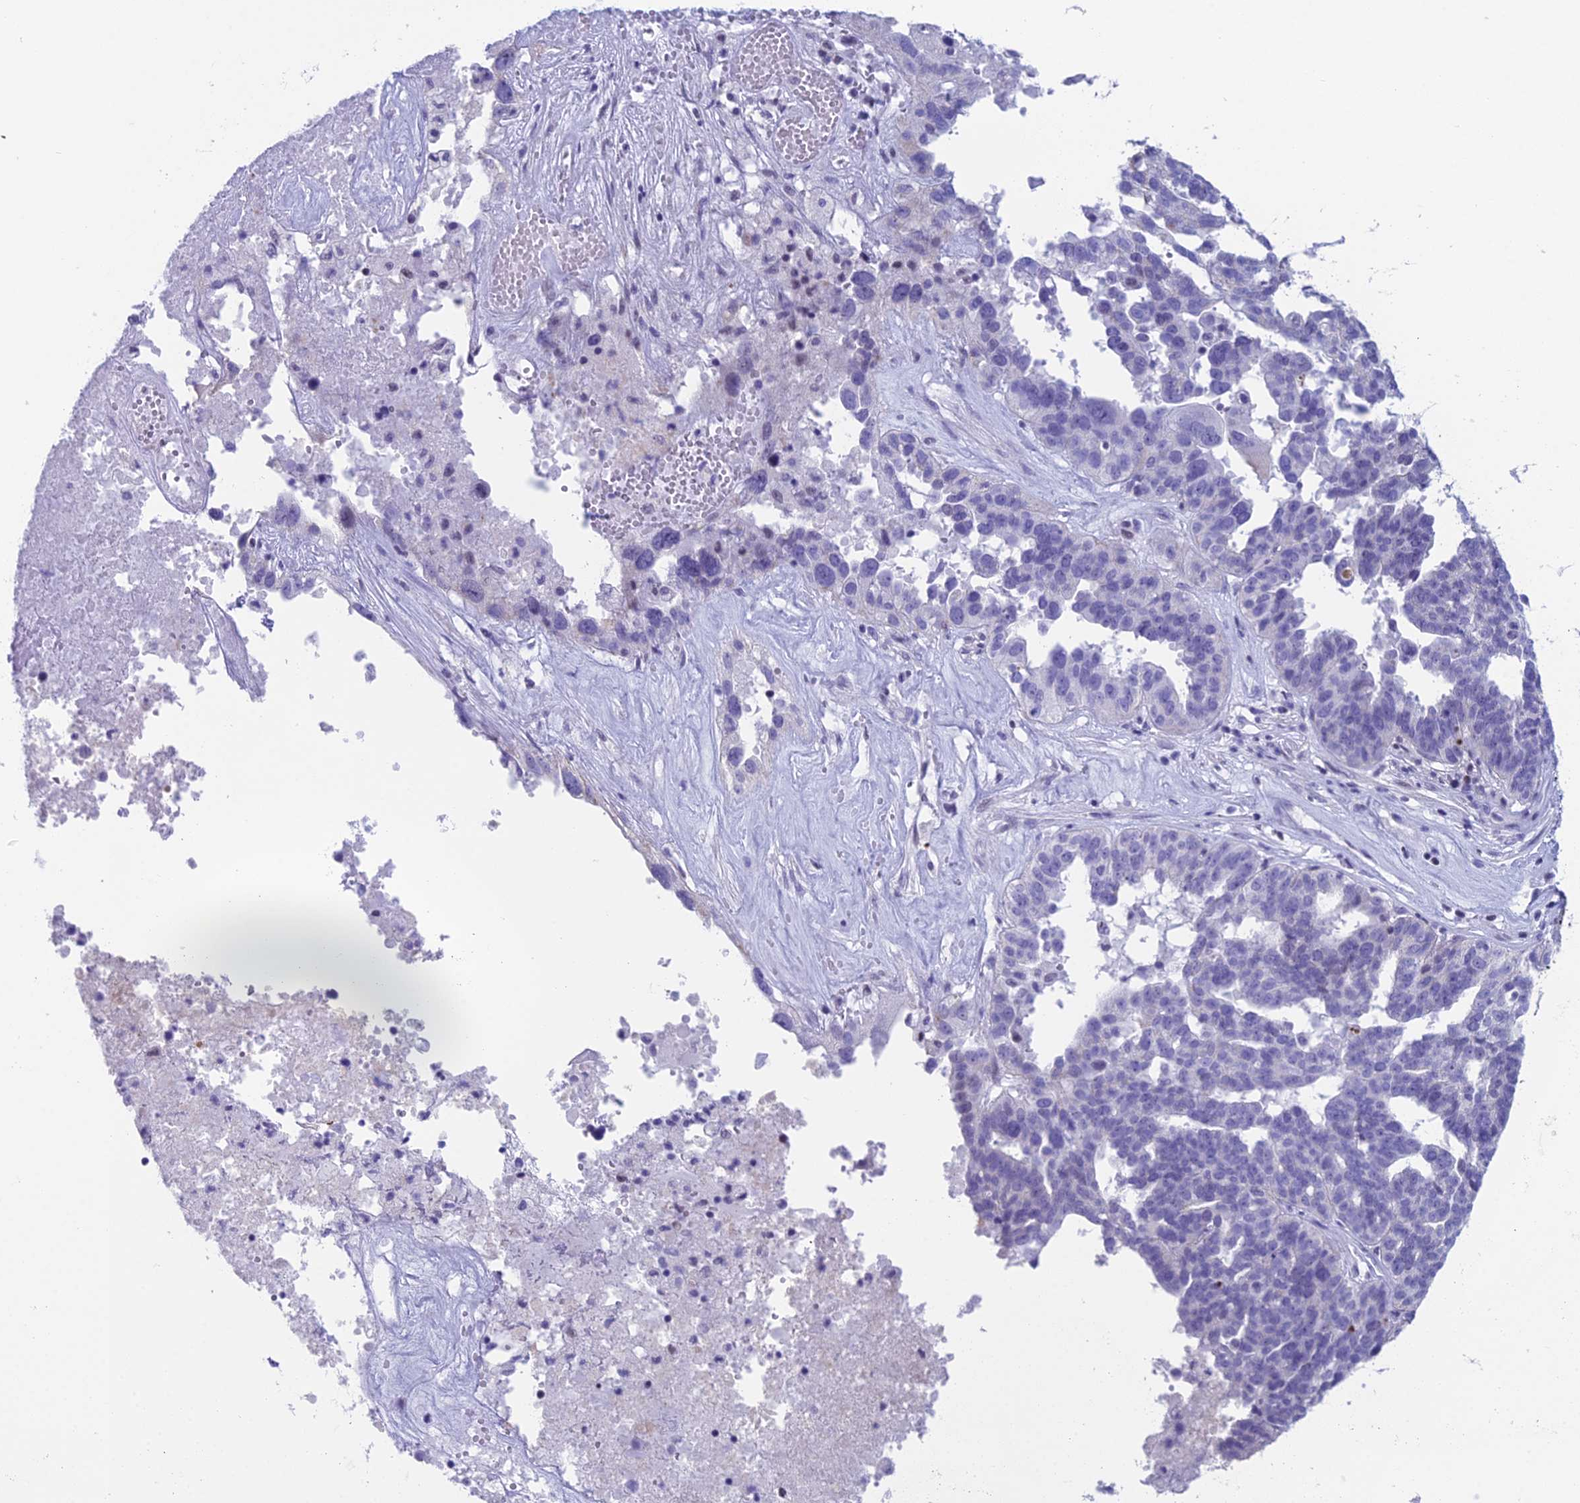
{"staining": {"intensity": "negative", "quantity": "none", "location": "none"}, "tissue": "ovarian cancer", "cell_type": "Tumor cells", "image_type": "cancer", "snomed": [{"axis": "morphology", "description": "Cystadenocarcinoma, serous, NOS"}, {"axis": "topography", "description": "Ovary"}], "caption": "The immunohistochemistry image has no significant staining in tumor cells of serous cystadenocarcinoma (ovarian) tissue.", "gene": "CC2D2A", "patient": {"sex": "female", "age": 59}}